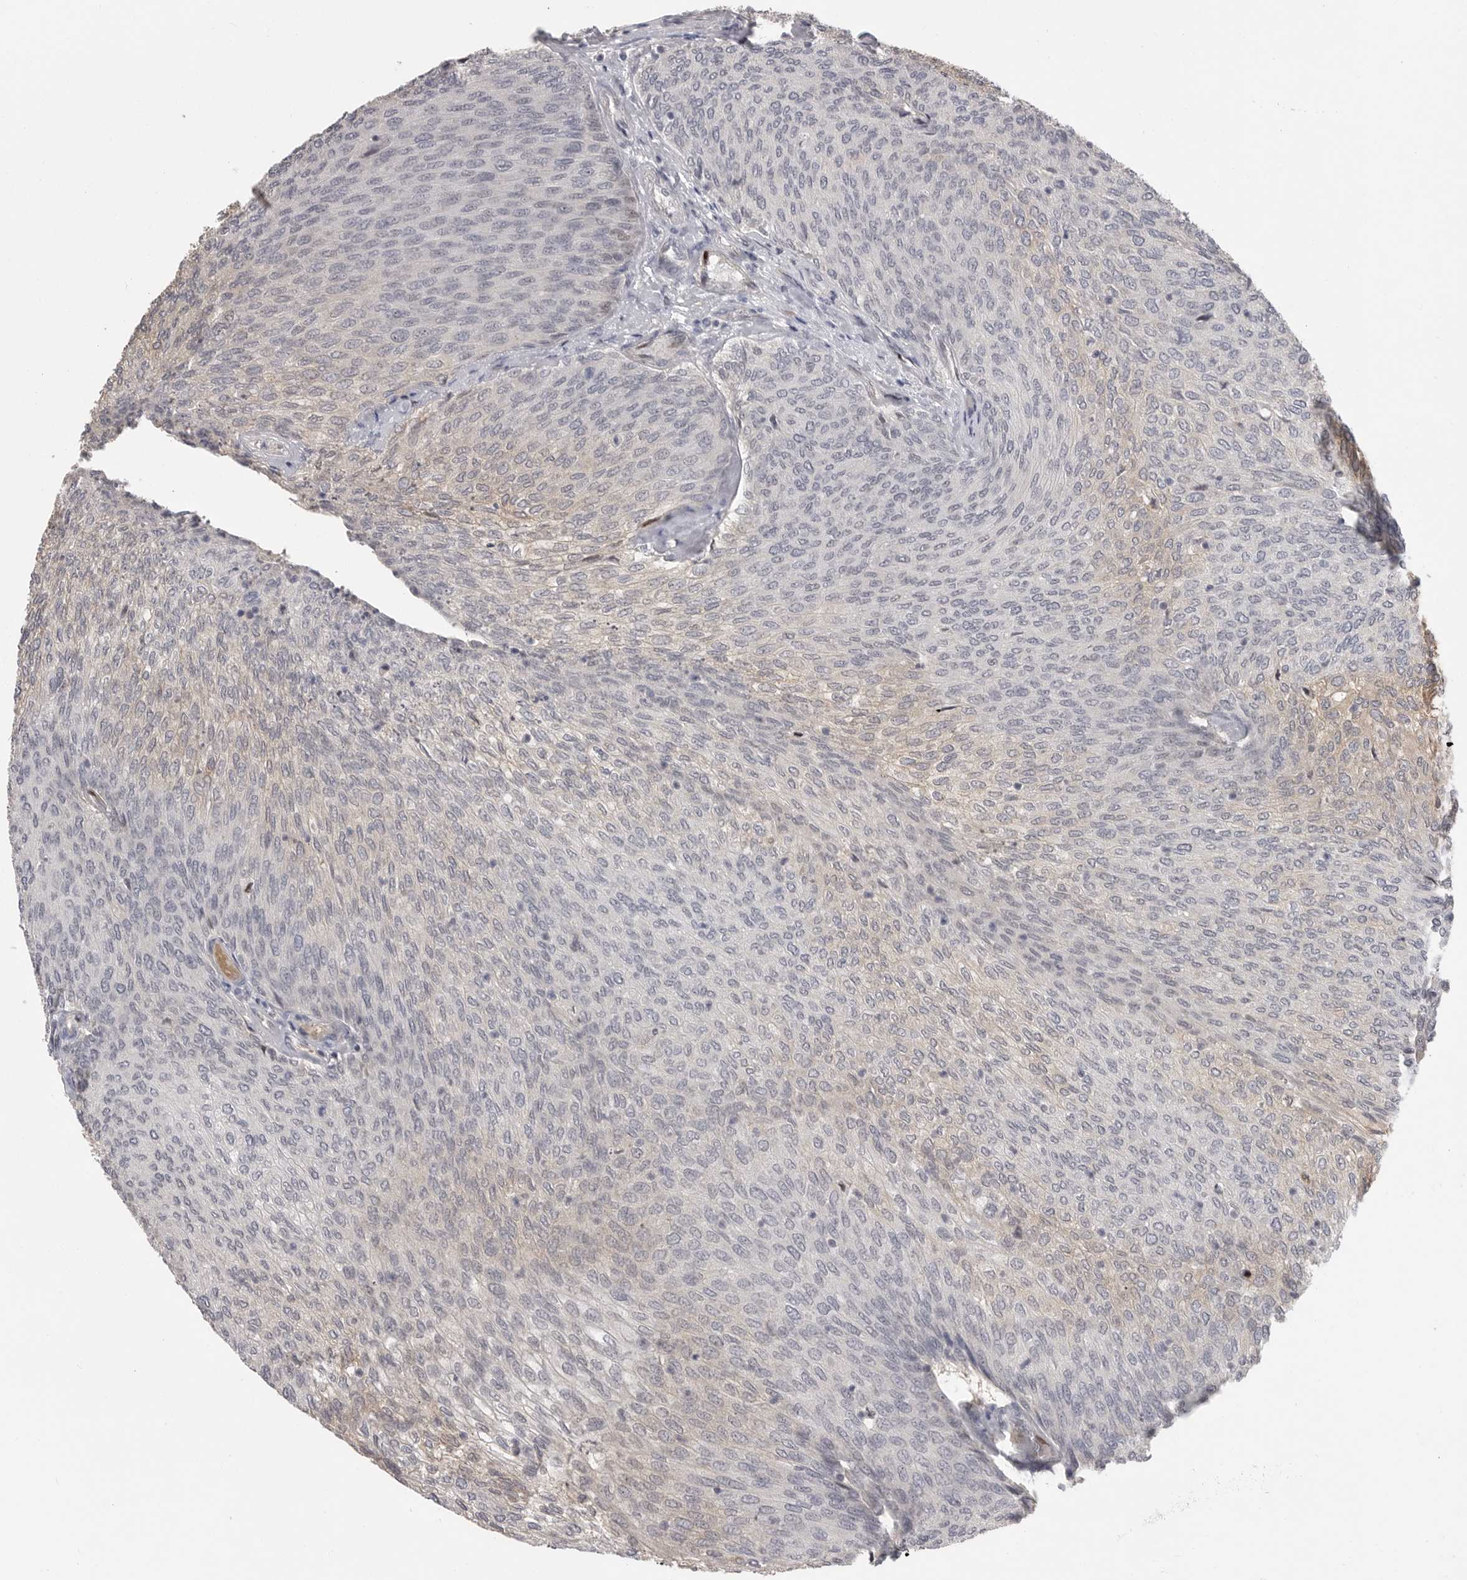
{"staining": {"intensity": "negative", "quantity": "none", "location": "none"}, "tissue": "urothelial cancer", "cell_type": "Tumor cells", "image_type": "cancer", "snomed": [{"axis": "morphology", "description": "Urothelial carcinoma, Low grade"}, {"axis": "topography", "description": "Urinary bladder"}], "caption": "Urothelial cancer stained for a protein using immunohistochemistry shows no positivity tumor cells.", "gene": "PLEKHF1", "patient": {"sex": "female", "age": 79}}